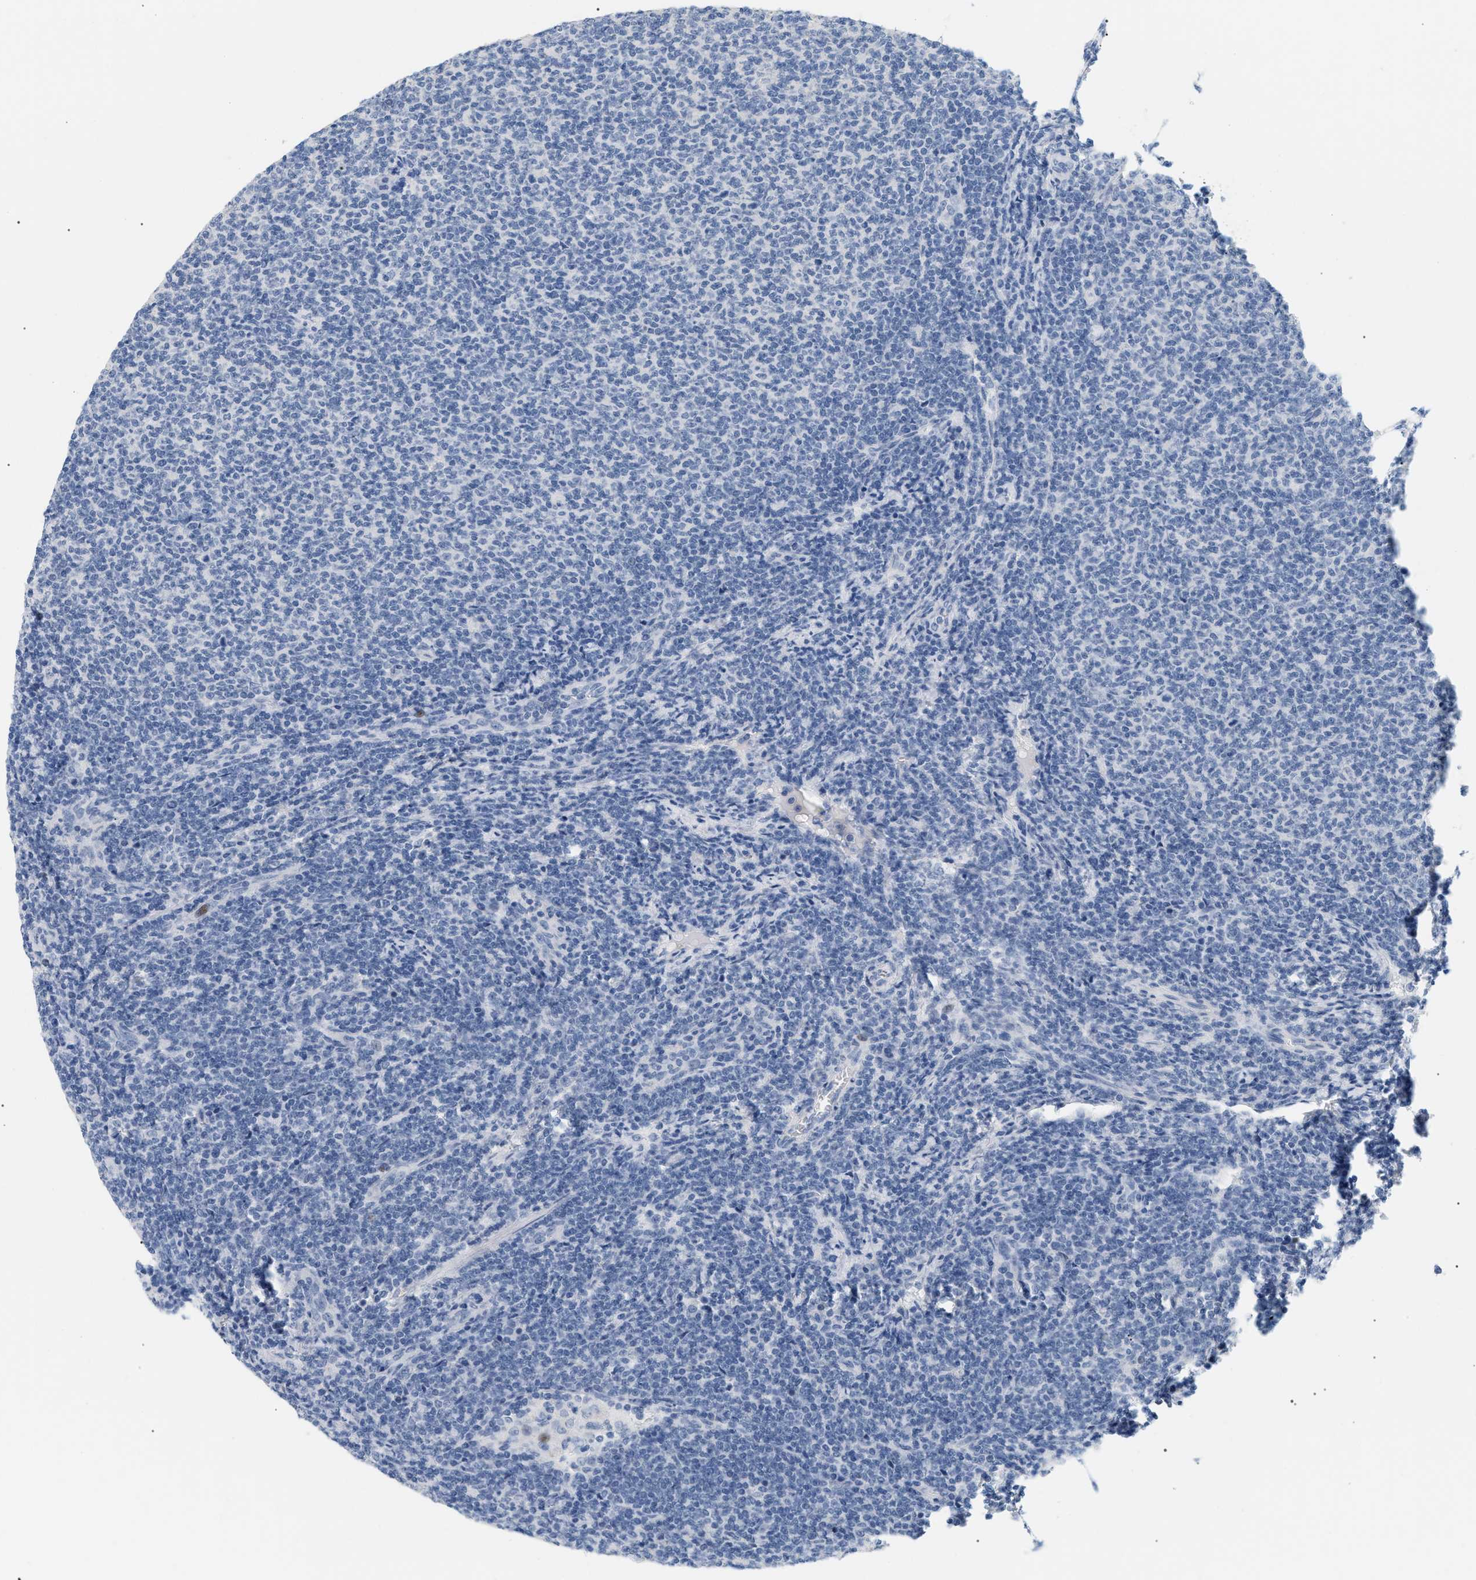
{"staining": {"intensity": "negative", "quantity": "none", "location": "none"}, "tissue": "lymphoma", "cell_type": "Tumor cells", "image_type": "cancer", "snomed": [{"axis": "morphology", "description": "Malignant lymphoma, non-Hodgkin's type, Low grade"}, {"axis": "topography", "description": "Lymph node"}], "caption": "IHC micrograph of neoplastic tissue: human malignant lymphoma, non-Hodgkin's type (low-grade) stained with DAB demonstrates no significant protein staining in tumor cells. (DAB (3,3'-diaminobenzidine) IHC, high magnification).", "gene": "CFH", "patient": {"sex": "male", "age": 66}}